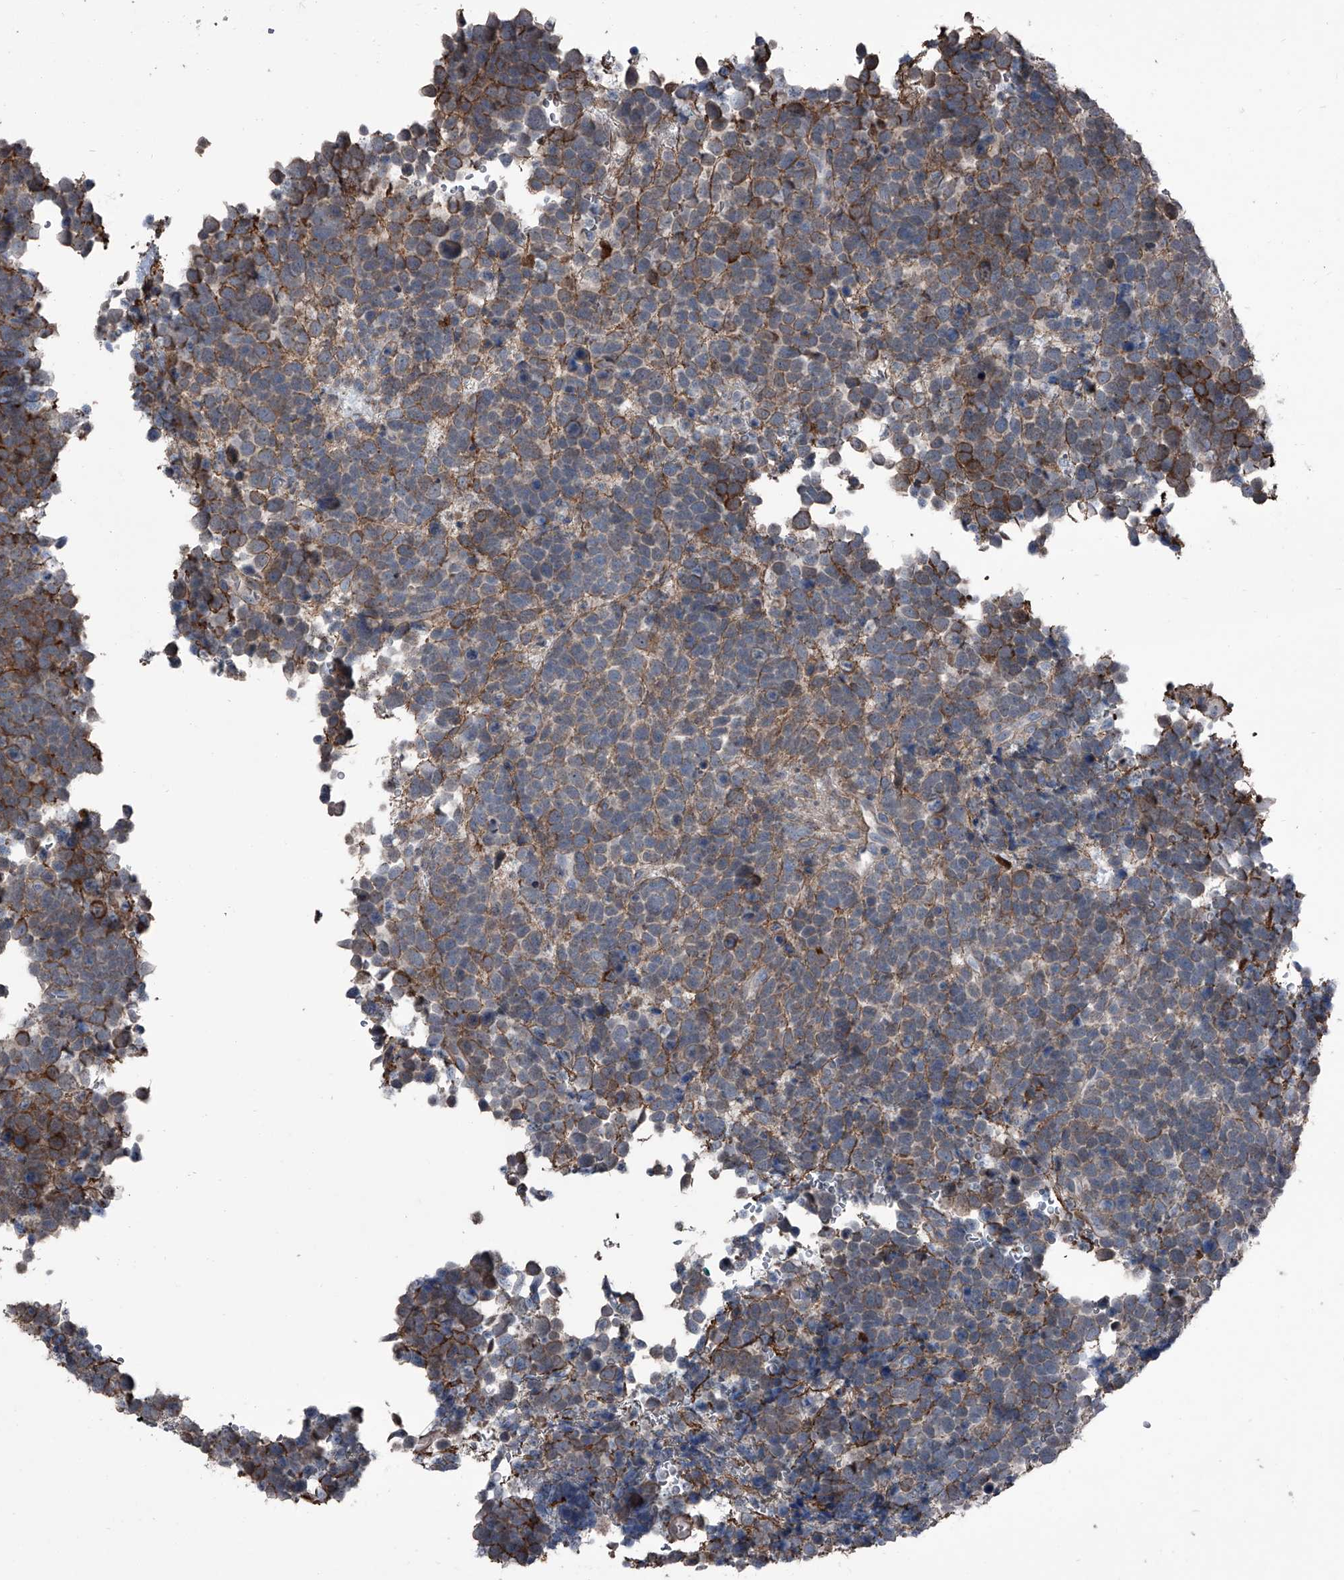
{"staining": {"intensity": "moderate", "quantity": "<25%", "location": "cytoplasmic/membranous"}, "tissue": "urothelial cancer", "cell_type": "Tumor cells", "image_type": "cancer", "snomed": [{"axis": "morphology", "description": "Urothelial carcinoma, High grade"}, {"axis": "topography", "description": "Urinary bladder"}], "caption": "Immunohistochemical staining of human urothelial carcinoma (high-grade) demonstrates low levels of moderate cytoplasmic/membranous expression in about <25% of tumor cells.", "gene": "OARD1", "patient": {"sex": "female", "age": 82}}